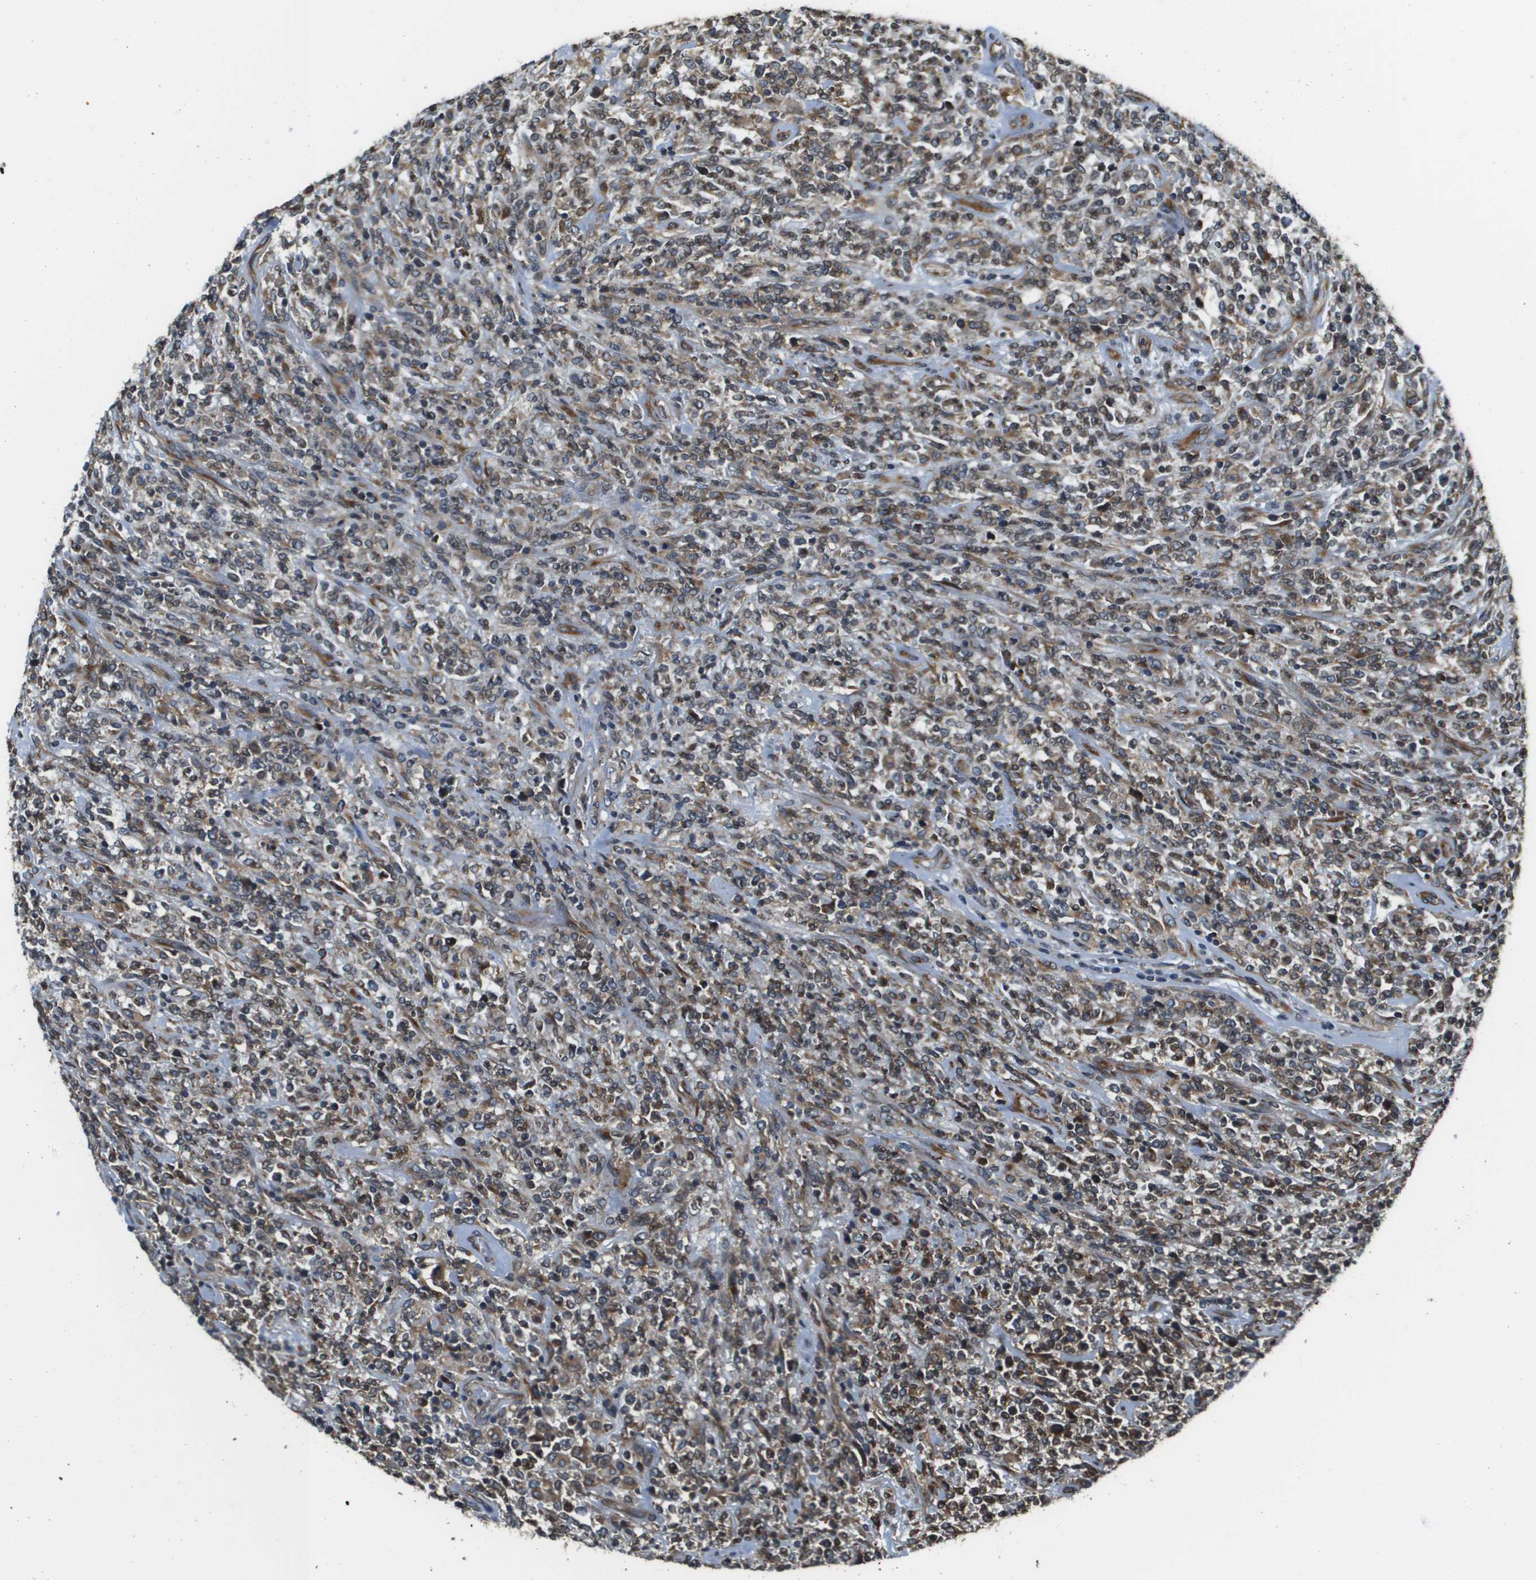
{"staining": {"intensity": "moderate", "quantity": ">75%", "location": "cytoplasmic/membranous"}, "tissue": "lymphoma", "cell_type": "Tumor cells", "image_type": "cancer", "snomed": [{"axis": "morphology", "description": "Malignant lymphoma, non-Hodgkin's type, High grade"}, {"axis": "topography", "description": "Soft tissue"}], "caption": "A brown stain highlights moderate cytoplasmic/membranous expression of a protein in human lymphoma tumor cells.", "gene": "SEC62", "patient": {"sex": "male", "age": 18}}